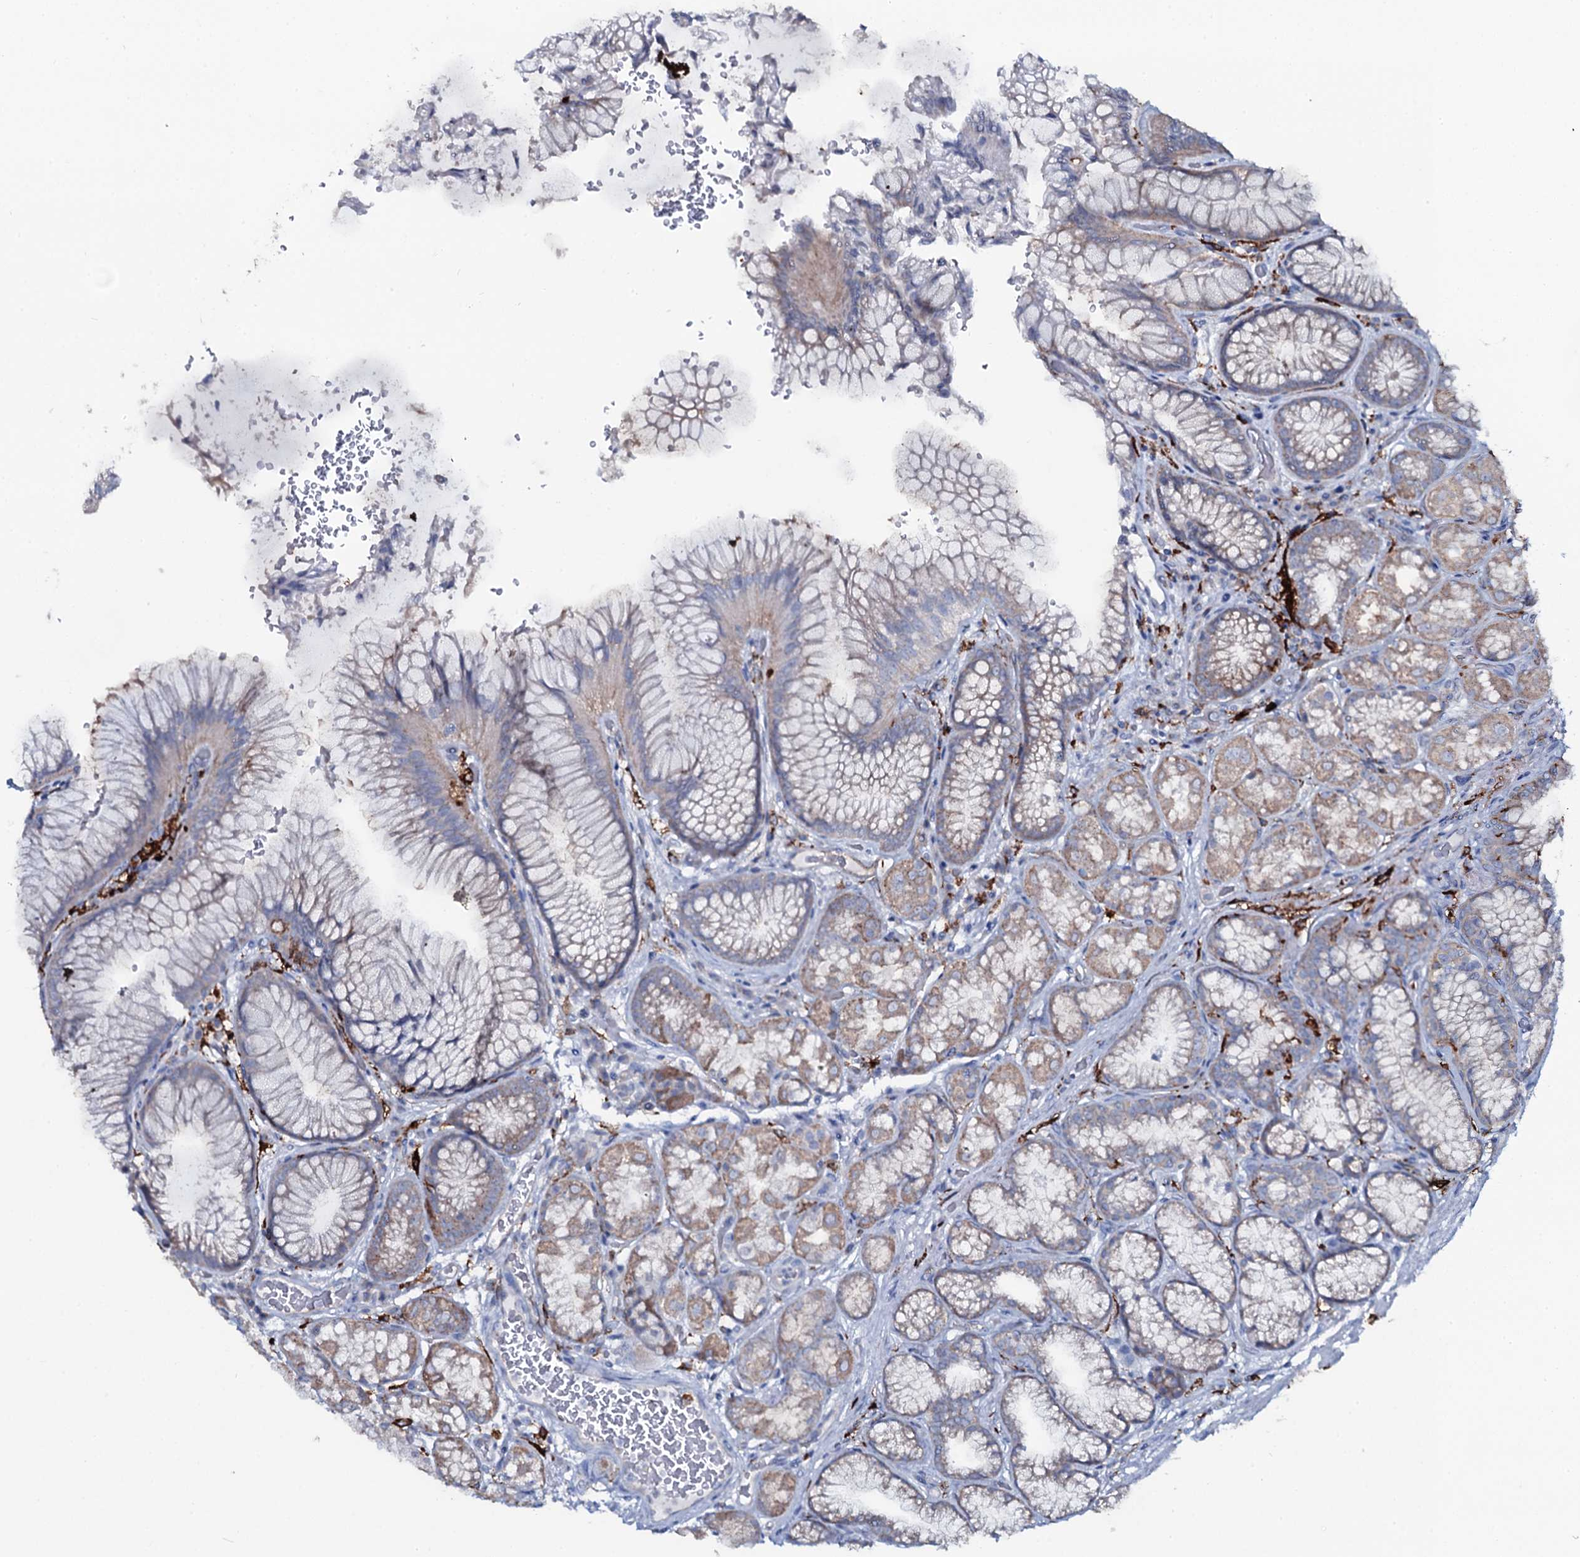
{"staining": {"intensity": "weak", "quantity": "25%-75%", "location": "cytoplasmic/membranous"}, "tissue": "stomach", "cell_type": "Glandular cells", "image_type": "normal", "snomed": [{"axis": "morphology", "description": "Normal tissue, NOS"}, {"axis": "topography", "description": "Stomach"}], "caption": "Immunohistochemical staining of normal stomach exhibits weak cytoplasmic/membranous protein staining in approximately 25%-75% of glandular cells. (Brightfield microscopy of DAB IHC at high magnification).", "gene": "OSBPL2", "patient": {"sex": "male", "age": 63}}